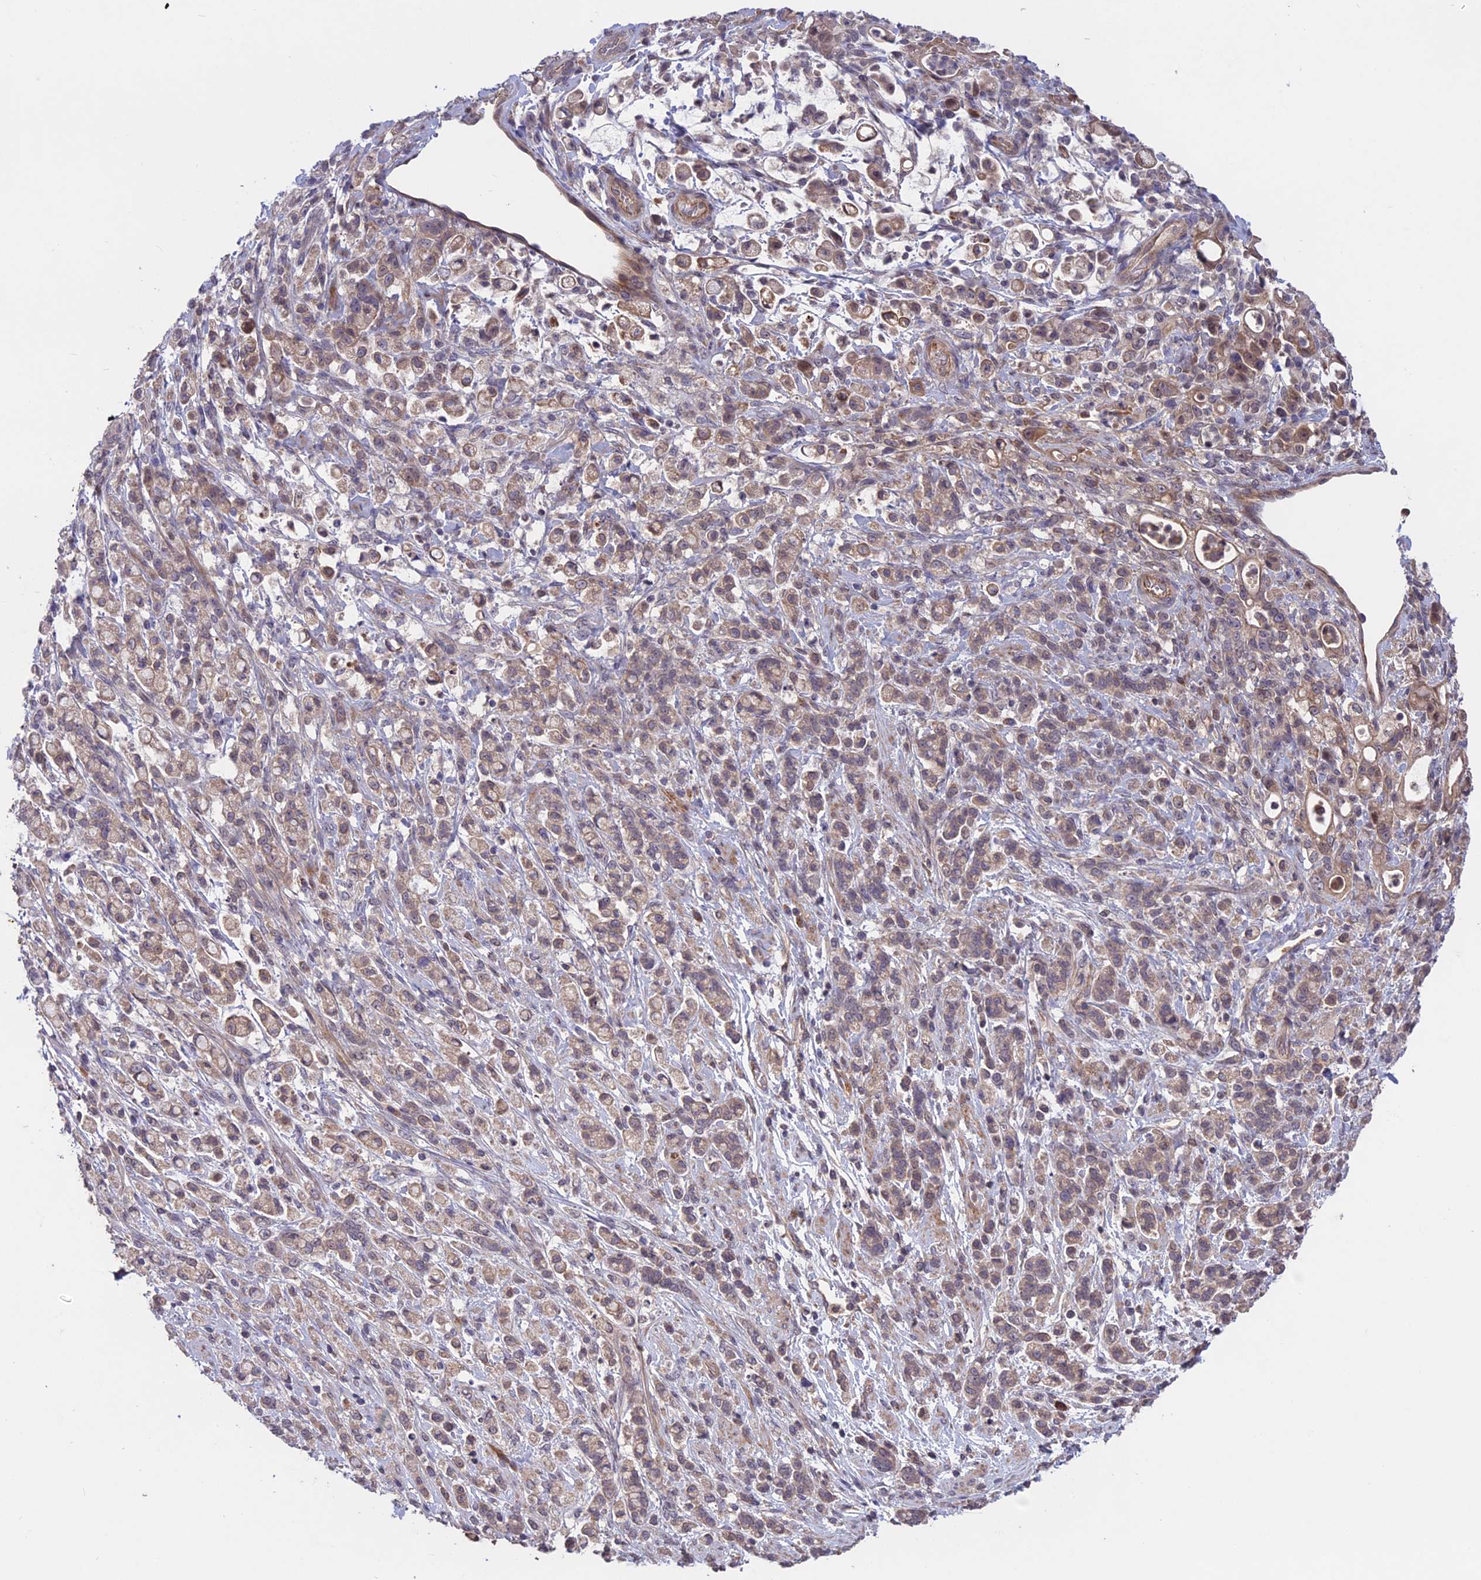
{"staining": {"intensity": "weak", "quantity": "25%-75%", "location": "cytoplasmic/membranous"}, "tissue": "stomach cancer", "cell_type": "Tumor cells", "image_type": "cancer", "snomed": [{"axis": "morphology", "description": "Adenocarcinoma, NOS"}, {"axis": "topography", "description": "Stomach"}], "caption": "This is a micrograph of immunohistochemistry (IHC) staining of stomach cancer (adenocarcinoma), which shows weak positivity in the cytoplasmic/membranous of tumor cells.", "gene": "ADO", "patient": {"sex": "female", "age": 60}}